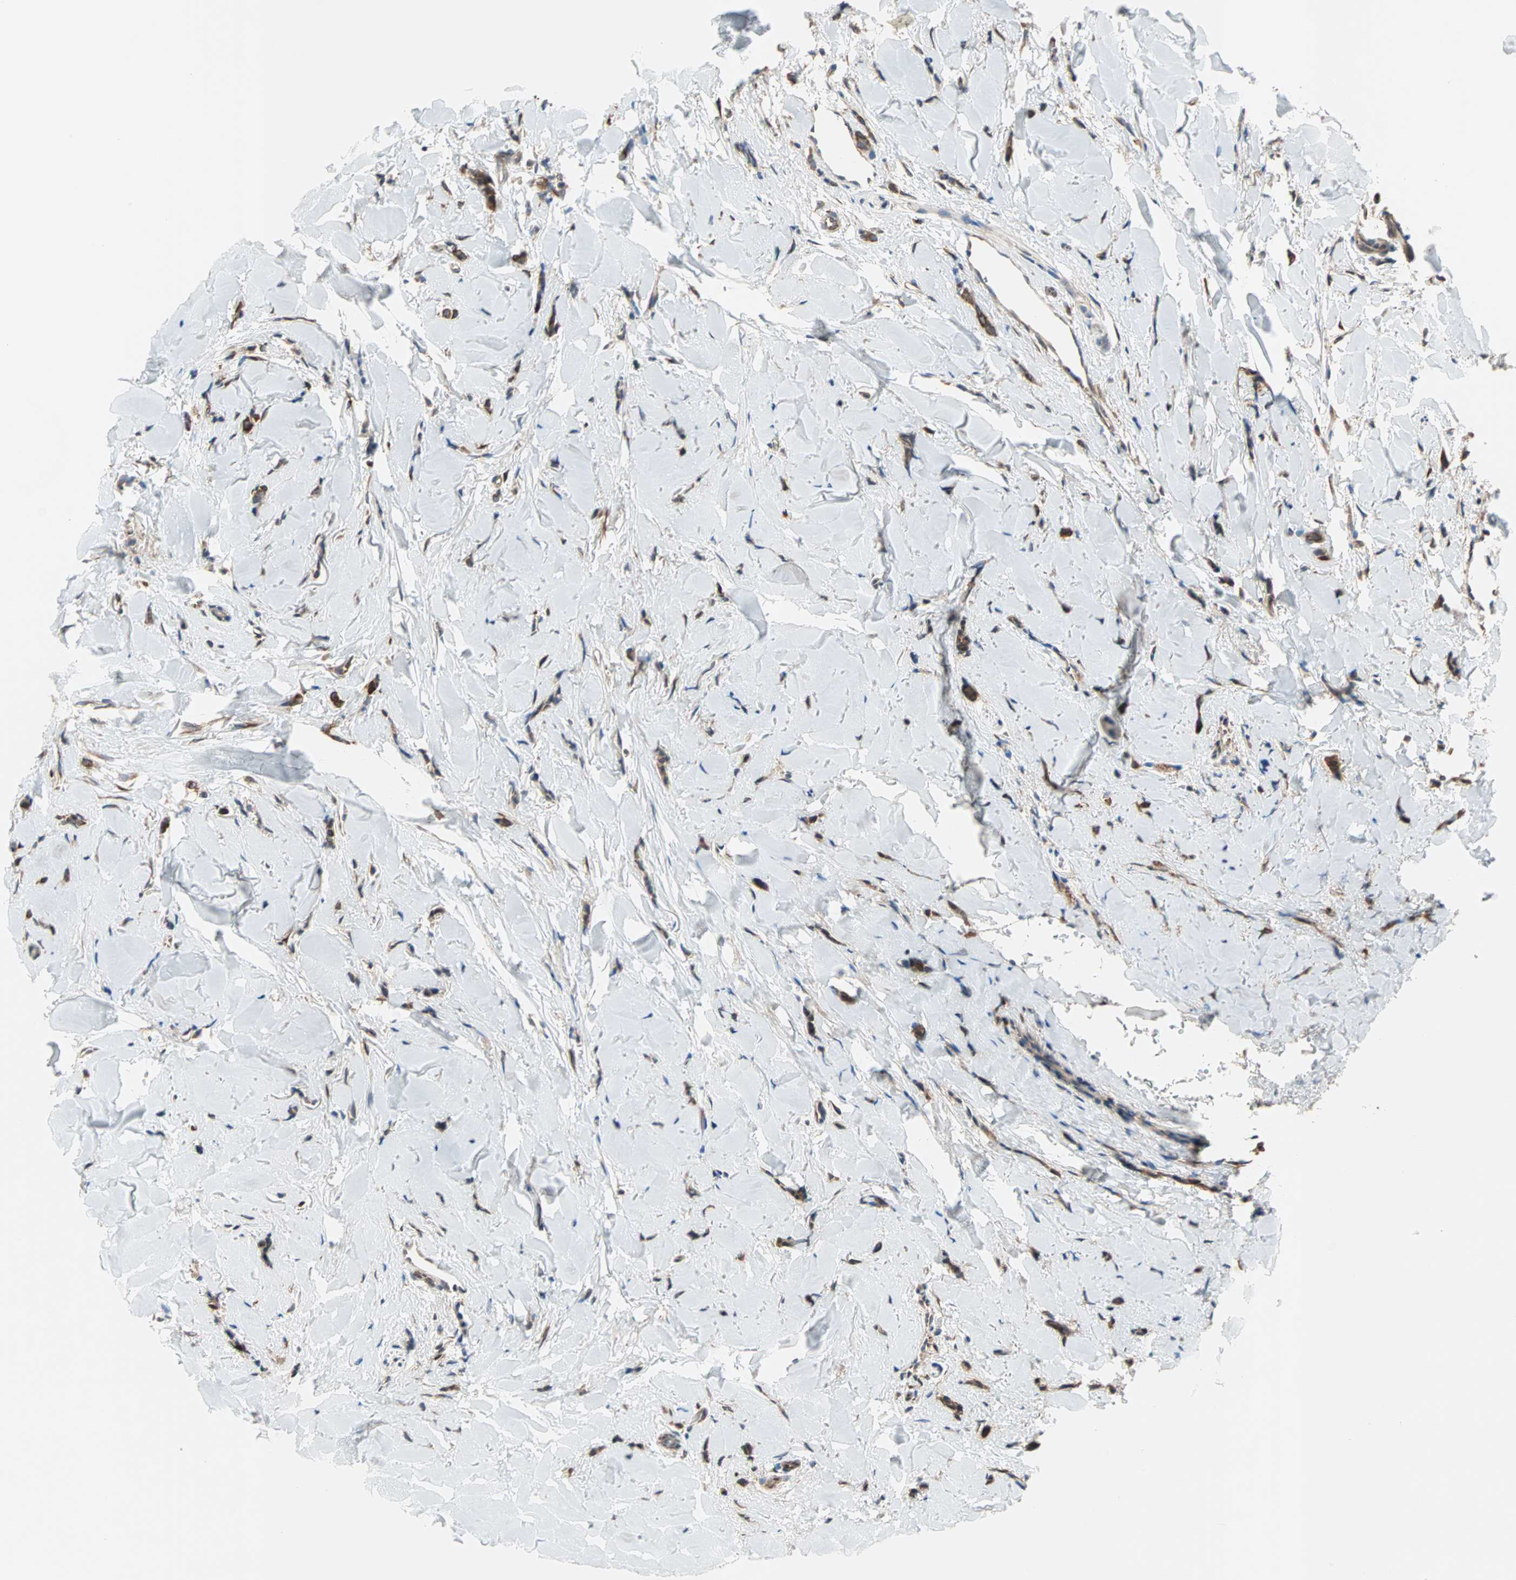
{"staining": {"intensity": "moderate", "quantity": ">75%", "location": "cytoplasmic/membranous"}, "tissue": "breast cancer", "cell_type": "Tumor cells", "image_type": "cancer", "snomed": [{"axis": "morphology", "description": "Lobular carcinoma"}, {"axis": "topography", "description": "Skin"}, {"axis": "topography", "description": "Breast"}], "caption": "Breast lobular carcinoma was stained to show a protein in brown. There is medium levels of moderate cytoplasmic/membranous staining in approximately >75% of tumor cells.", "gene": "SAR1A", "patient": {"sex": "female", "age": 46}}